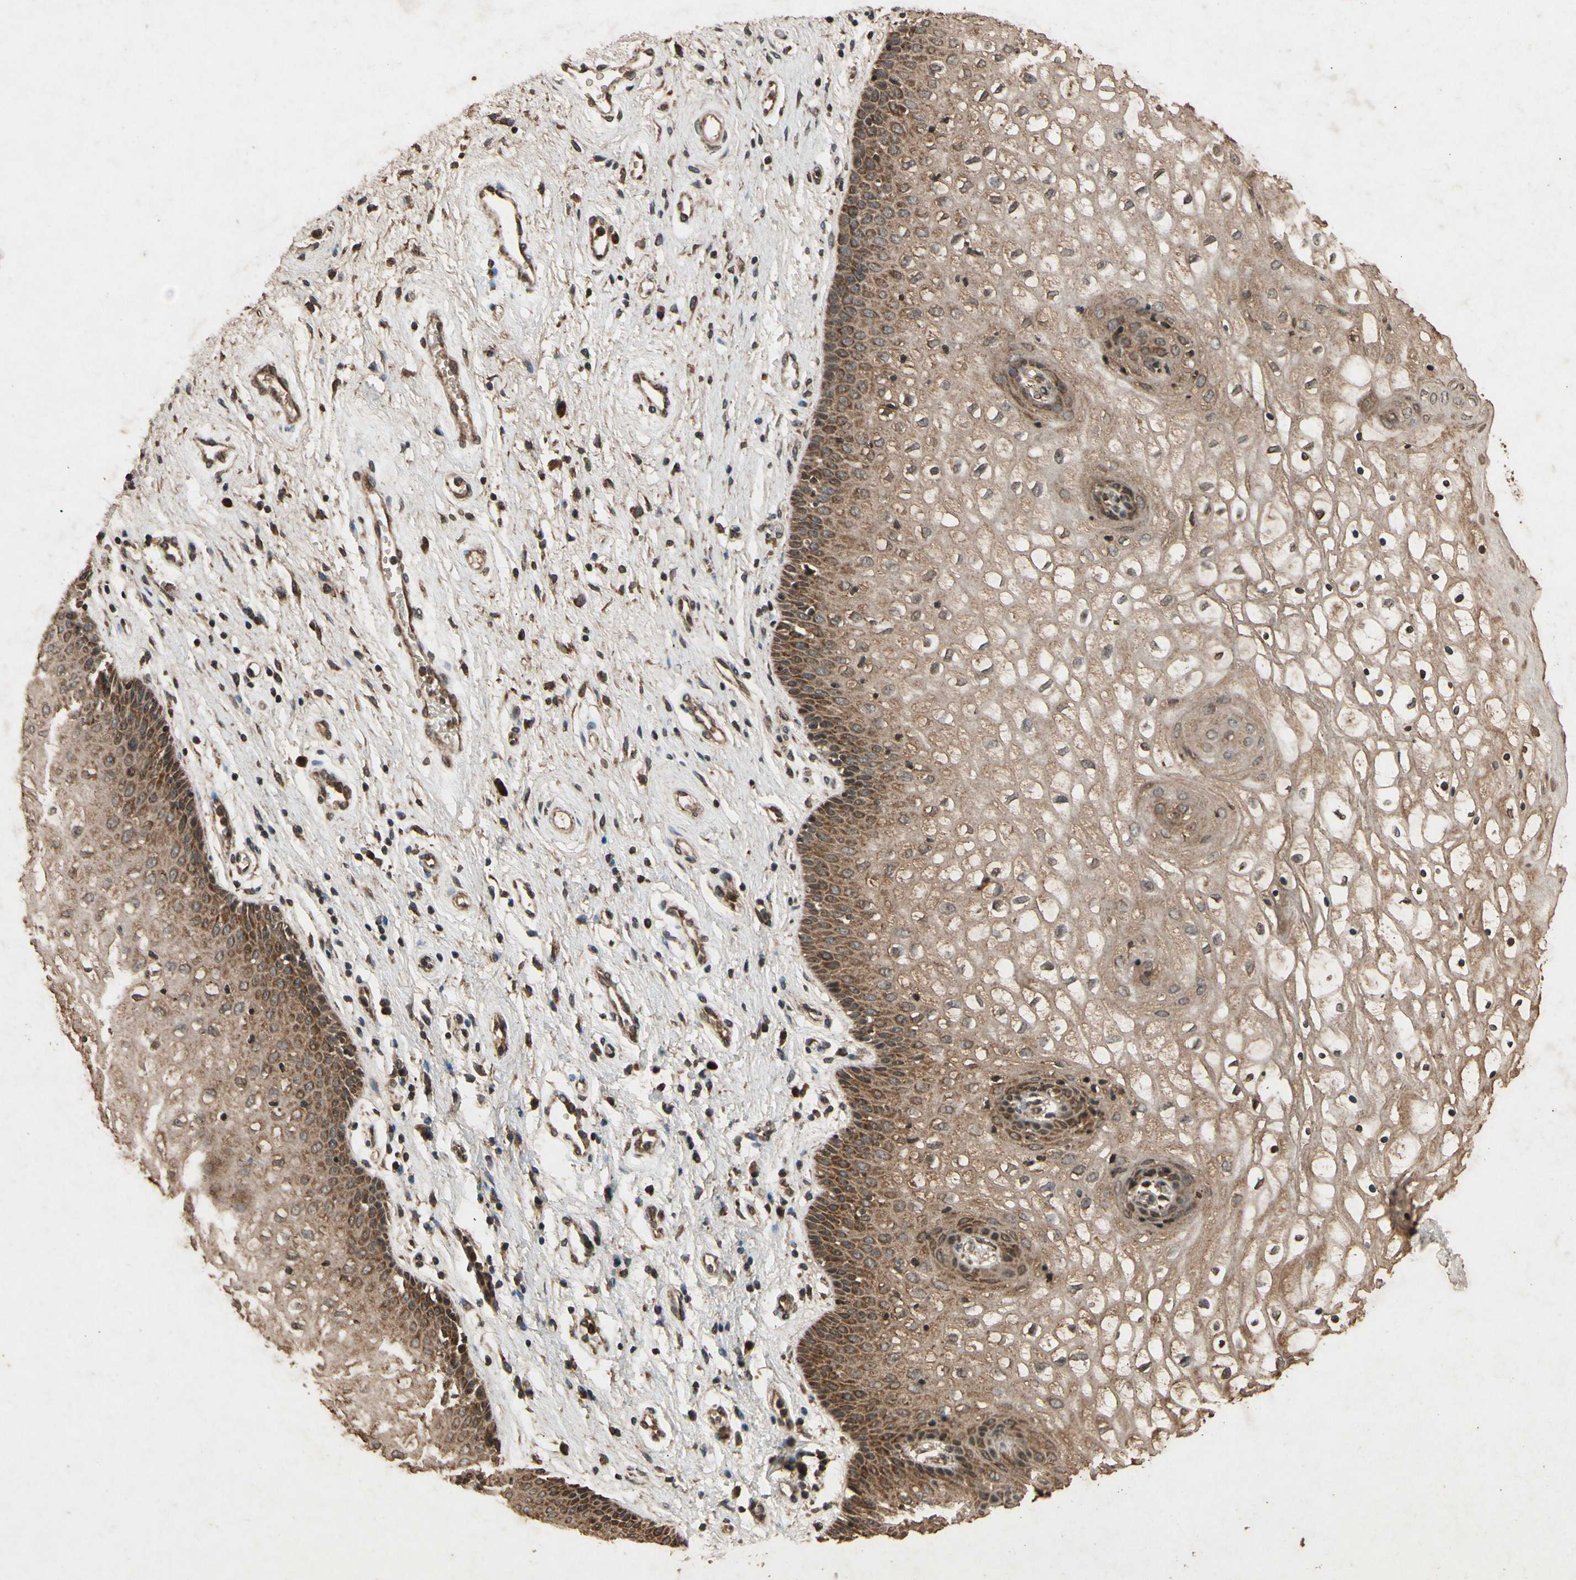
{"staining": {"intensity": "moderate", "quantity": ">75%", "location": "cytoplasmic/membranous"}, "tissue": "vagina", "cell_type": "Squamous epithelial cells", "image_type": "normal", "snomed": [{"axis": "morphology", "description": "Normal tissue, NOS"}, {"axis": "topography", "description": "Vagina"}], "caption": "Immunohistochemistry (DAB) staining of normal human vagina exhibits moderate cytoplasmic/membranous protein staining in about >75% of squamous epithelial cells.", "gene": "TXN2", "patient": {"sex": "female", "age": 34}}